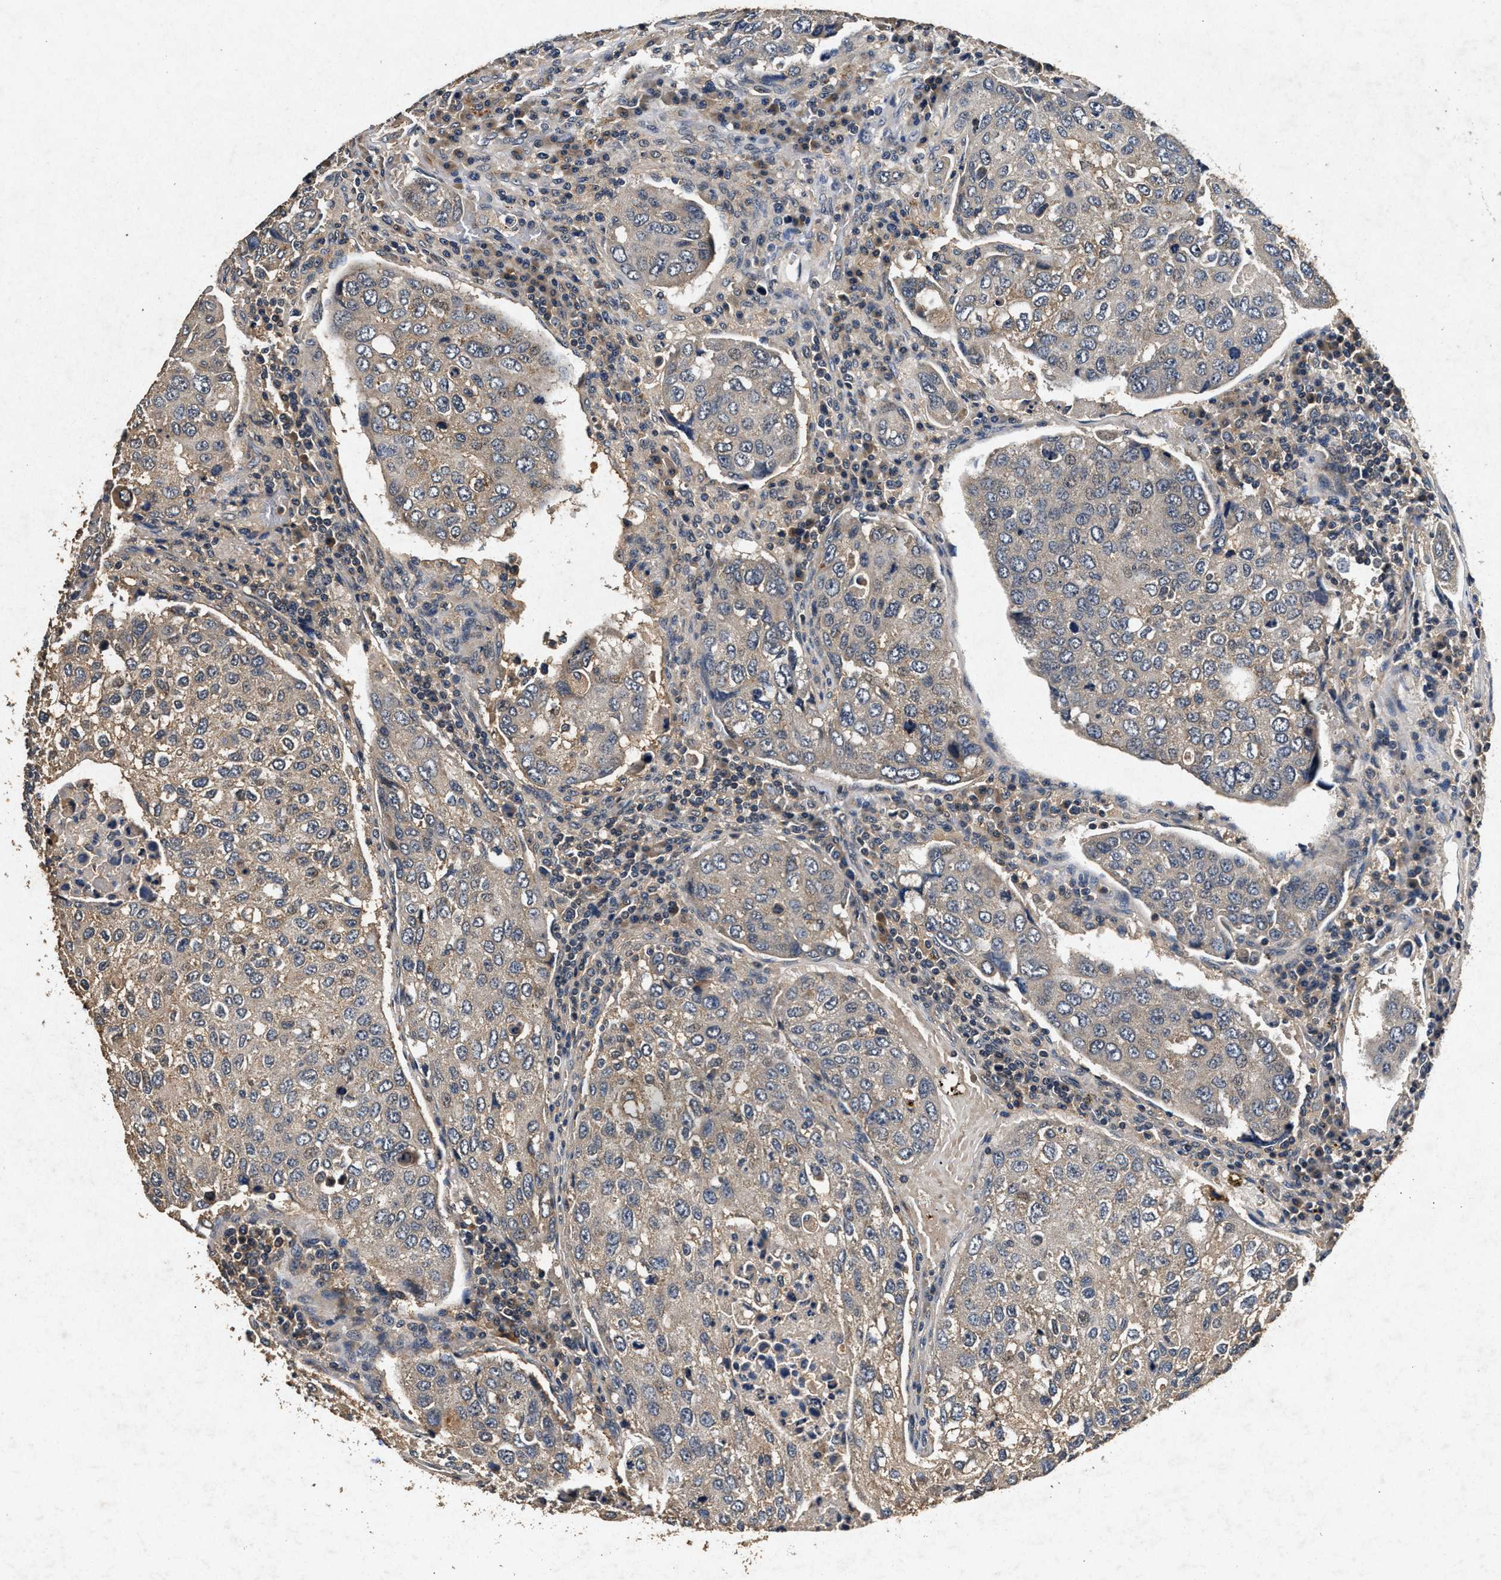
{"staining": {"intensity": "weak", "quantity": "<25%", "location": "cytoplasmic/membranous"}, "tissue": "urothelial cancer", "cell_type": "Tumor cells", "image_type": "cancer", "snomed": [{"axis": "morphology", "description": "Urothelial carcinoma, High grade"}, {"axis": "topography", "description": "Lymph node"}, {"axis": "topography", "description": "Urinary bladder"}], "caption": "Urothelial carcinoma (high-grade) stained for a protein using IHC shows no positivity tumor cells.", "gene": "PPP1CC", "patient": {"sex": "male", "age": 51}}